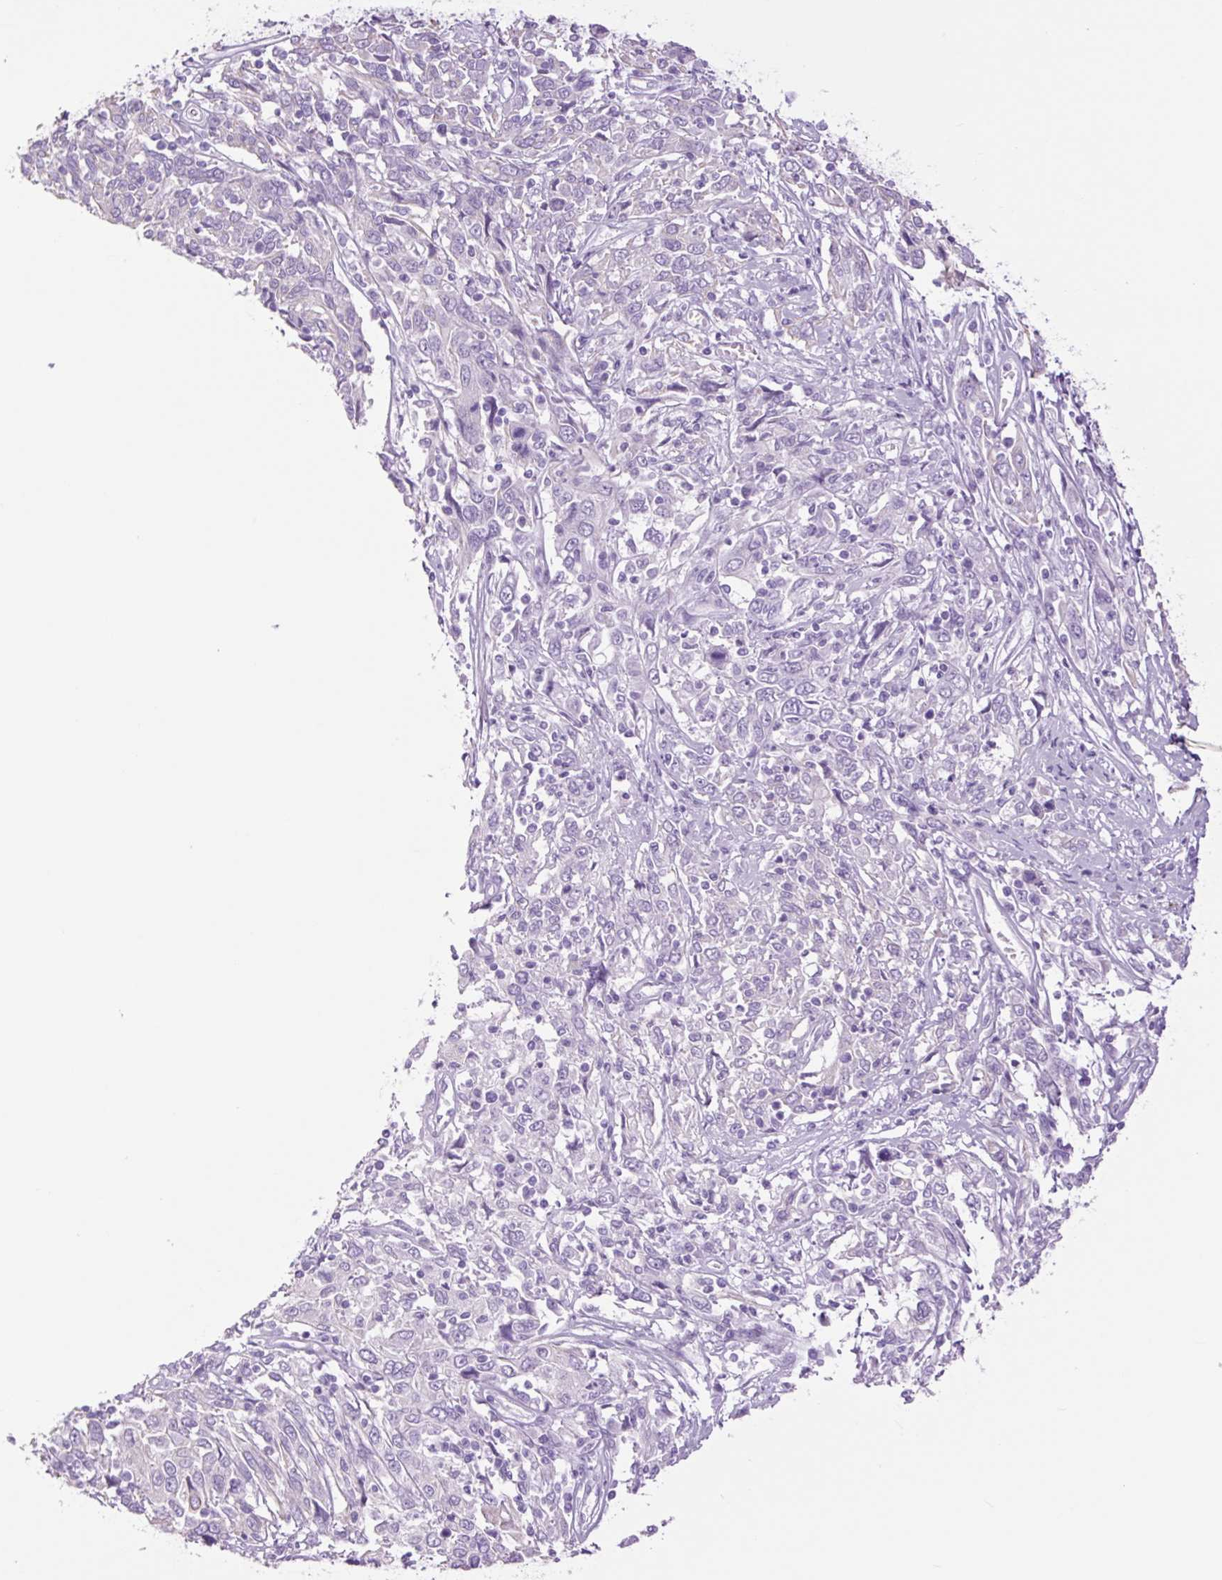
{"staining": {"intensity": "negative", "quantity": "none", "location": "none"}, "tissue": "cervical cancer", "cell_type": "Tumor cells", "image_type": "cancer", "snomed": [{"axis": "morphology", "description": "Squamous cell carcinoma, NOS"}, {"axis": "topography", "description": "Cervix"}], "caption": "Tumor cells are negative for protein expression in human cervical cancer.", "gene": "TFF2", "patient": {"sex": "female", "age": 46}}